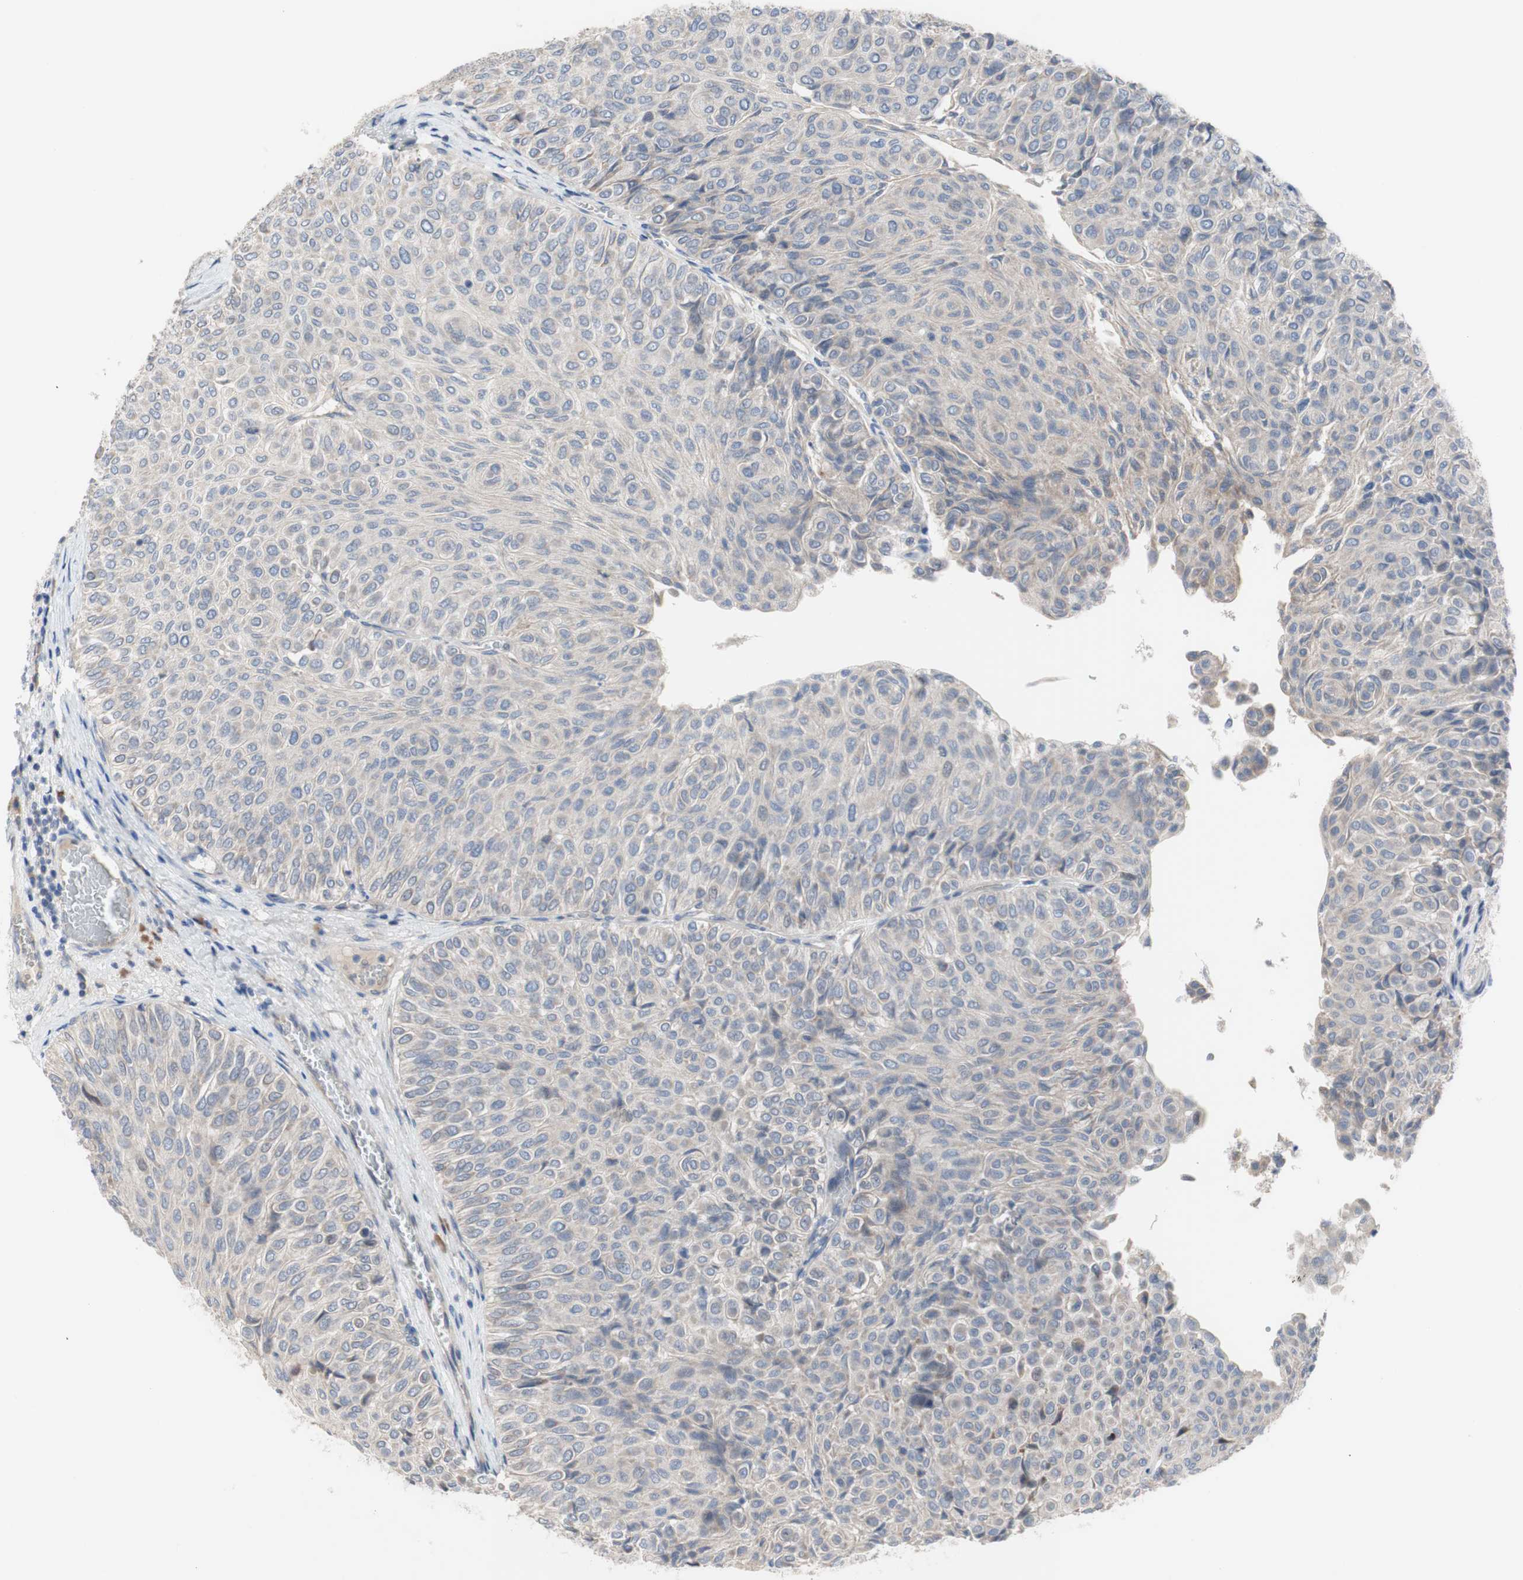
{"staining": {"intensity": "weak", "quantity": "25%-75%", "location": "cytoplasmic/membranous"}, "tissue": "urothelial cancer", "cell_type": "Tumor cells", "image_type": "cancer", "snomed": [{"axis": "morphology", "description": "Urothelial carcinoma, Low grade"}, {"axis": "topography", "description": "Urinary bladder"}], "caption": "A low amount of weak cytoplasmic/membranous staining is identified in about 25%-75% of tumor cells in urothelial cancer tissue.", "gene": "TTC14", "patient": {"sex": "male", "age": 78}}